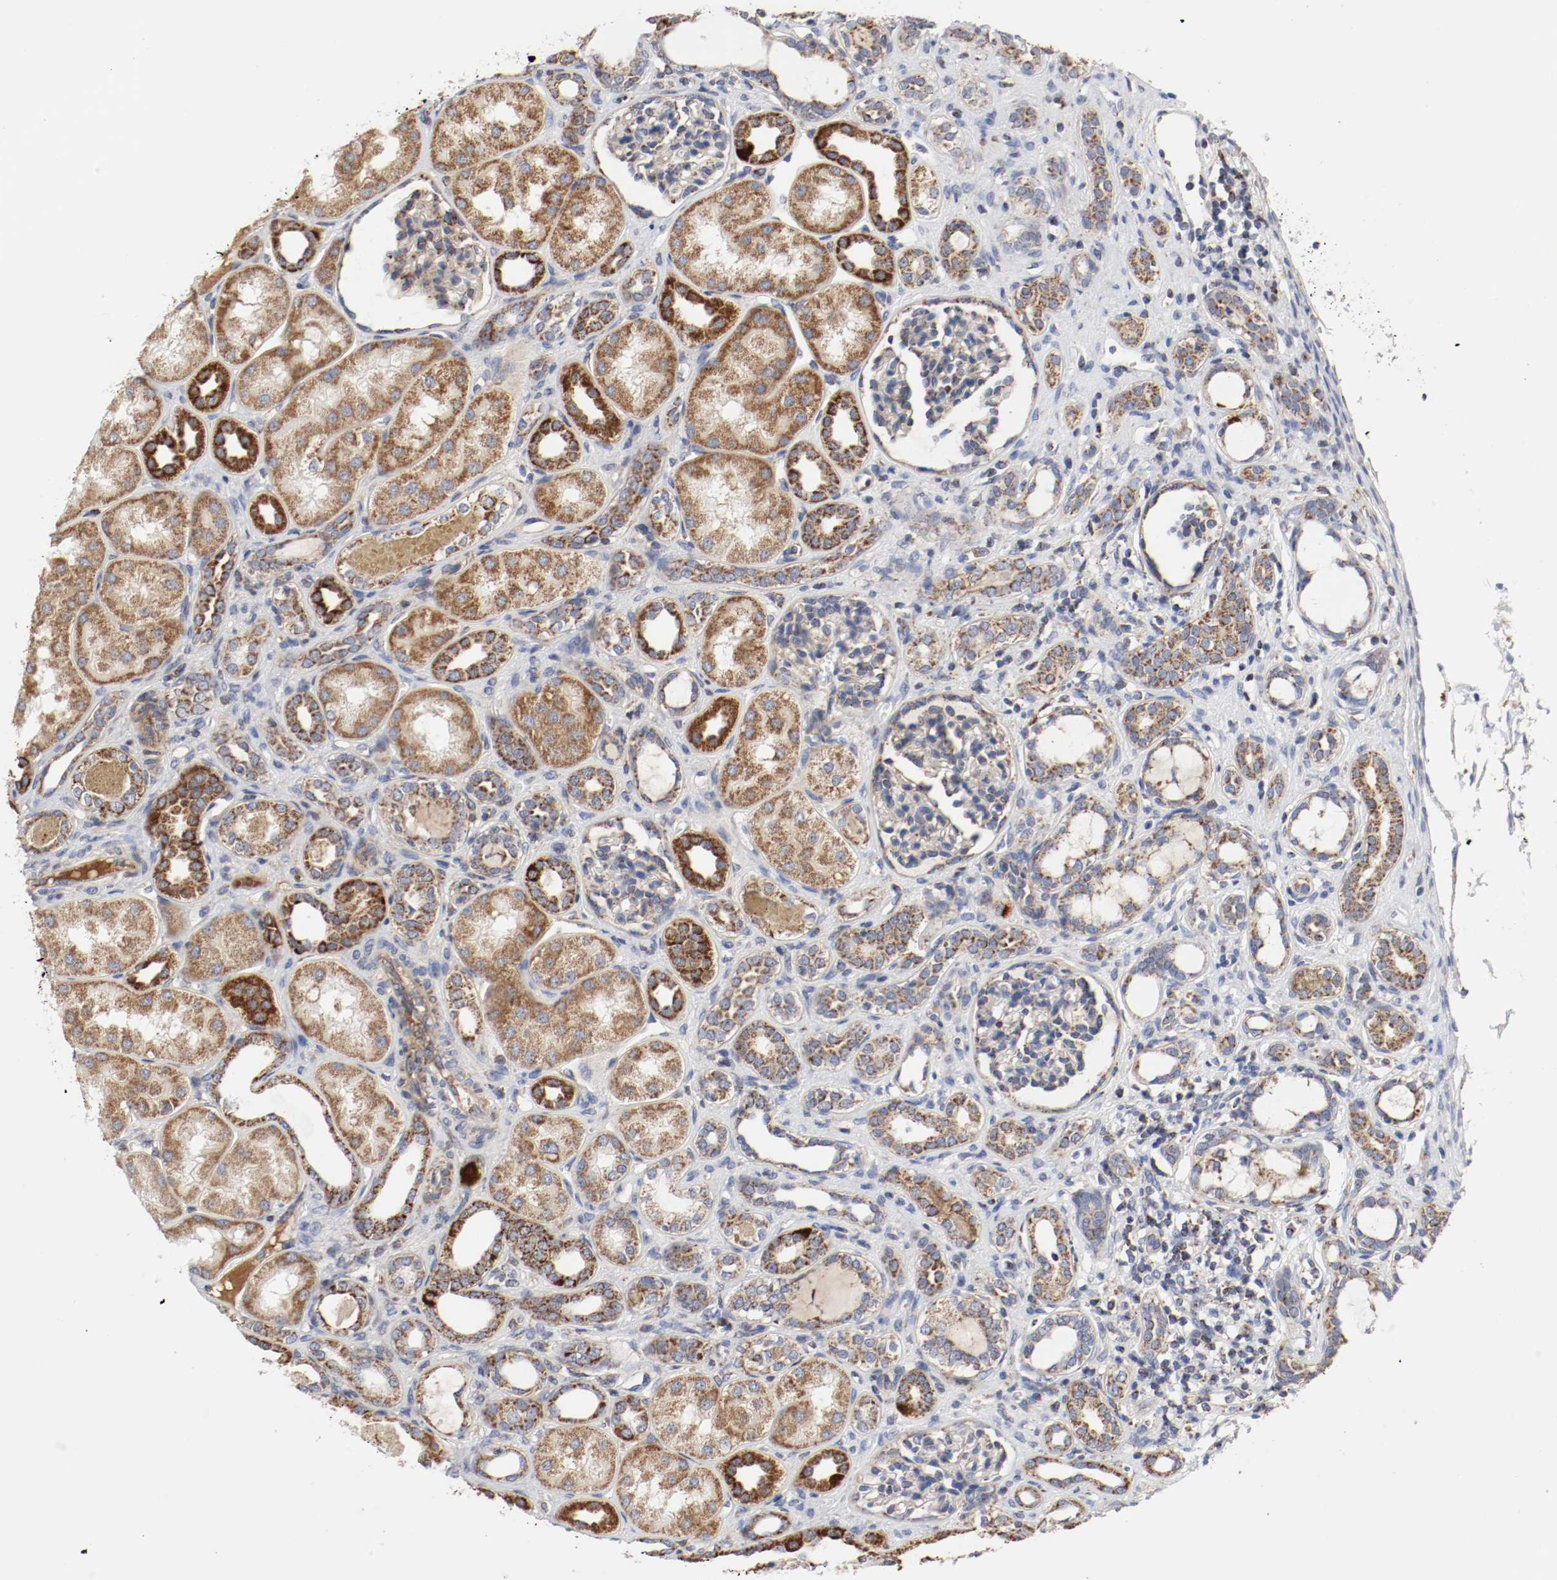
{"staining": {"intensity": "weak", "quantity": ">75%", "location": "cytoplasmic/membranous"}, "tissue": "kidney", "cell_type": "Cells in glomeruli", "image_type": "normal", "snomed": [{"axis": "morphology", "description": "Normal tissue, NOS"}, {"axis": "topography", "description": "Kidney"}], "caption": "Immunohistochemistry image of normal kidney: human kidney stained using immunohistochemistry (IHC) displays low levels of weak protein expression localized specifically in the cytoplasmic/membranous of cells in glomeruli, appearing as a cytoplasmic/membranous brown color.", "gene": "AFG3L2", "patient": {"sex": "male", "age": 7}}